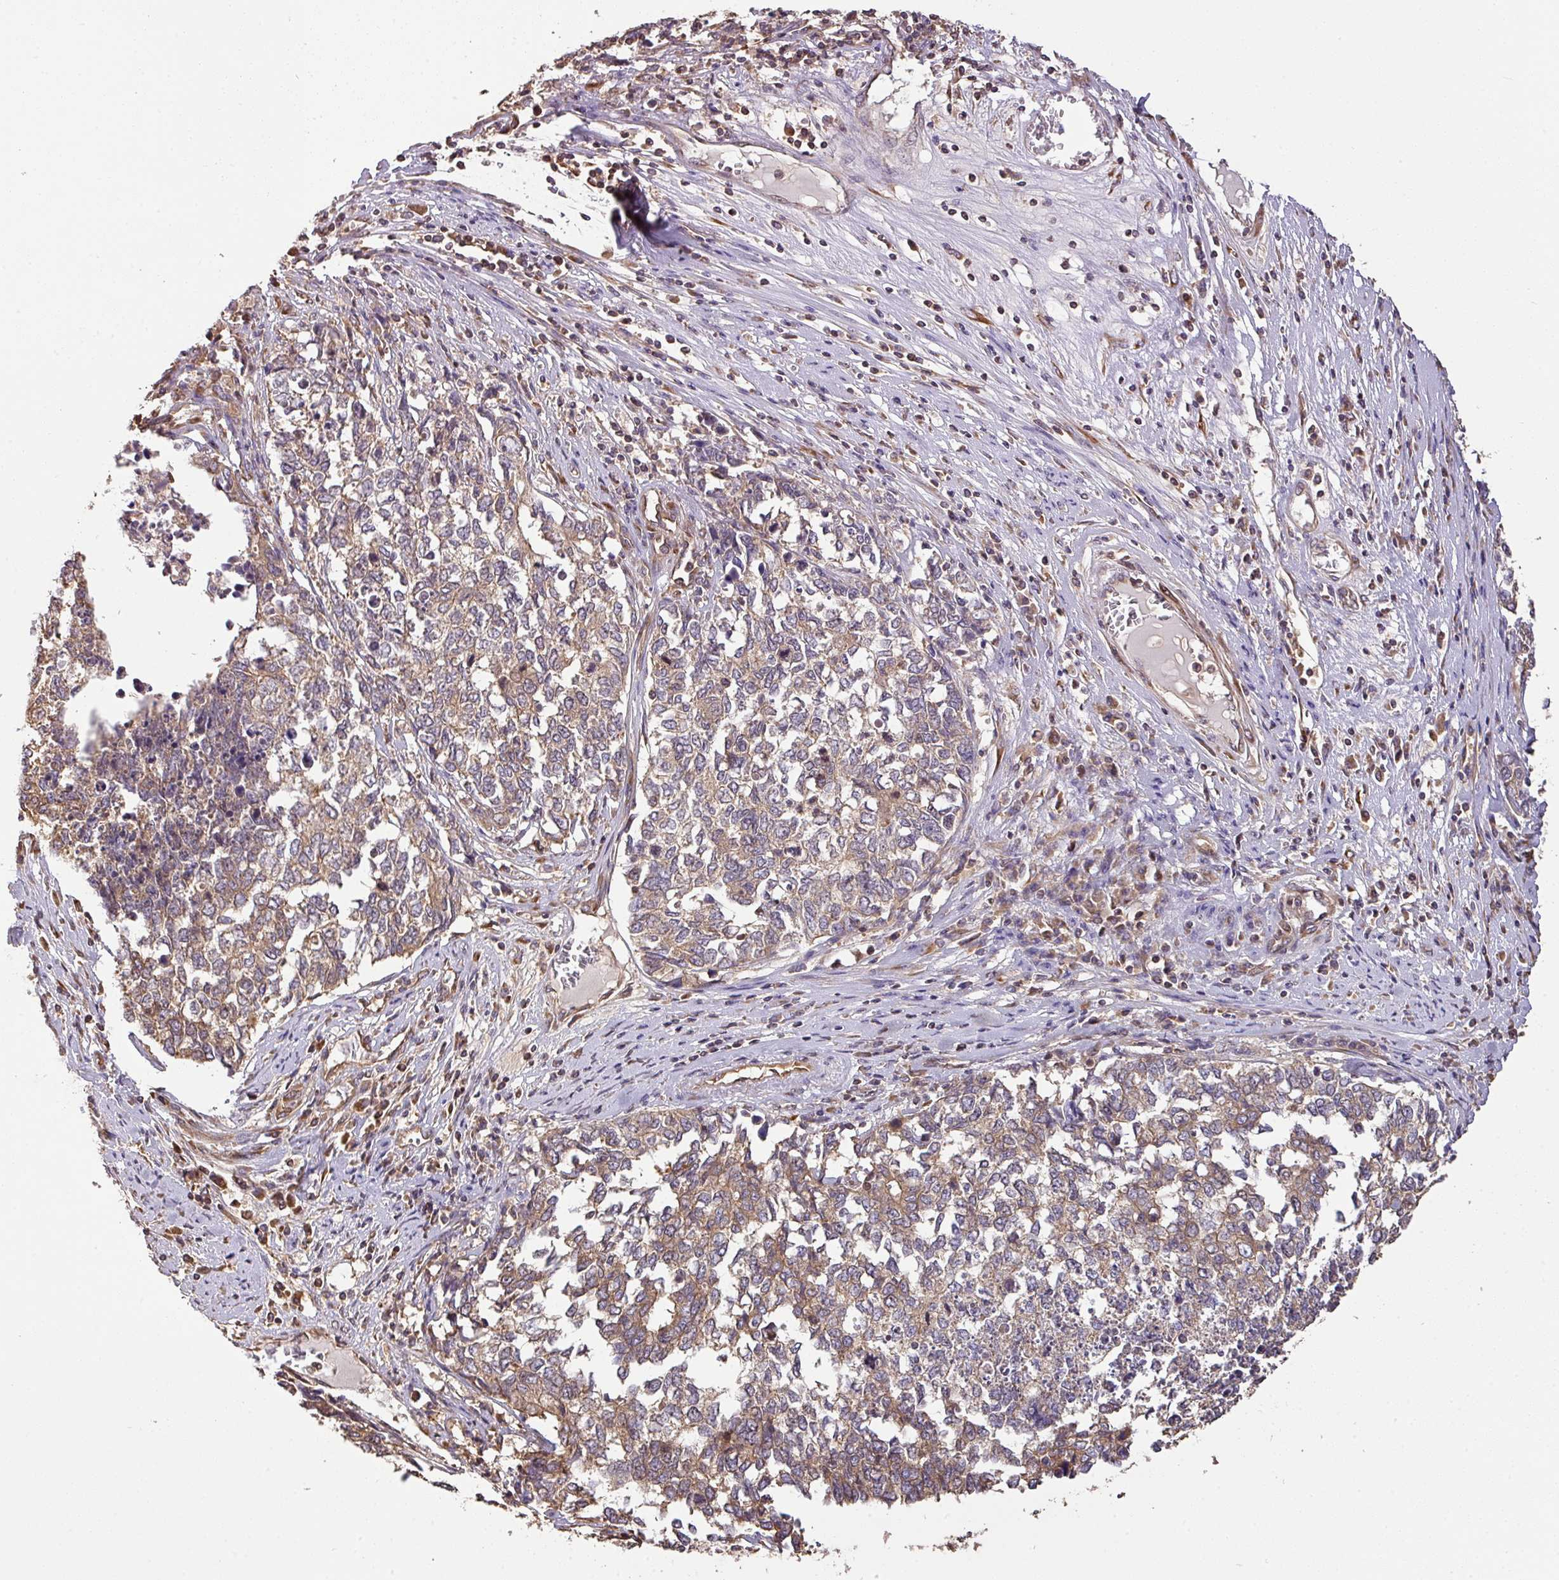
{"staining": {"intensity": "moderate", "quantity": ">75%", "location": "cytoplasmic/membranous"}, "tissue": "cervical cancer", "cell_type": "Tumor cells", "image_type": "cancer", "snomed": [{"axis": "morphology", "description": "Squamous cell carcinoma, NOS"}, {"axis": "topography", "description": "Cervix"}], "caption": "There is medium levels of moderate cytoplasmic/membranous expression in tumor cells of cervical cancer, as demonstrated by immunohistochemical staining (brown color).", "gene": "VENTX", "patient": {"sex": "female", "age": 63}}